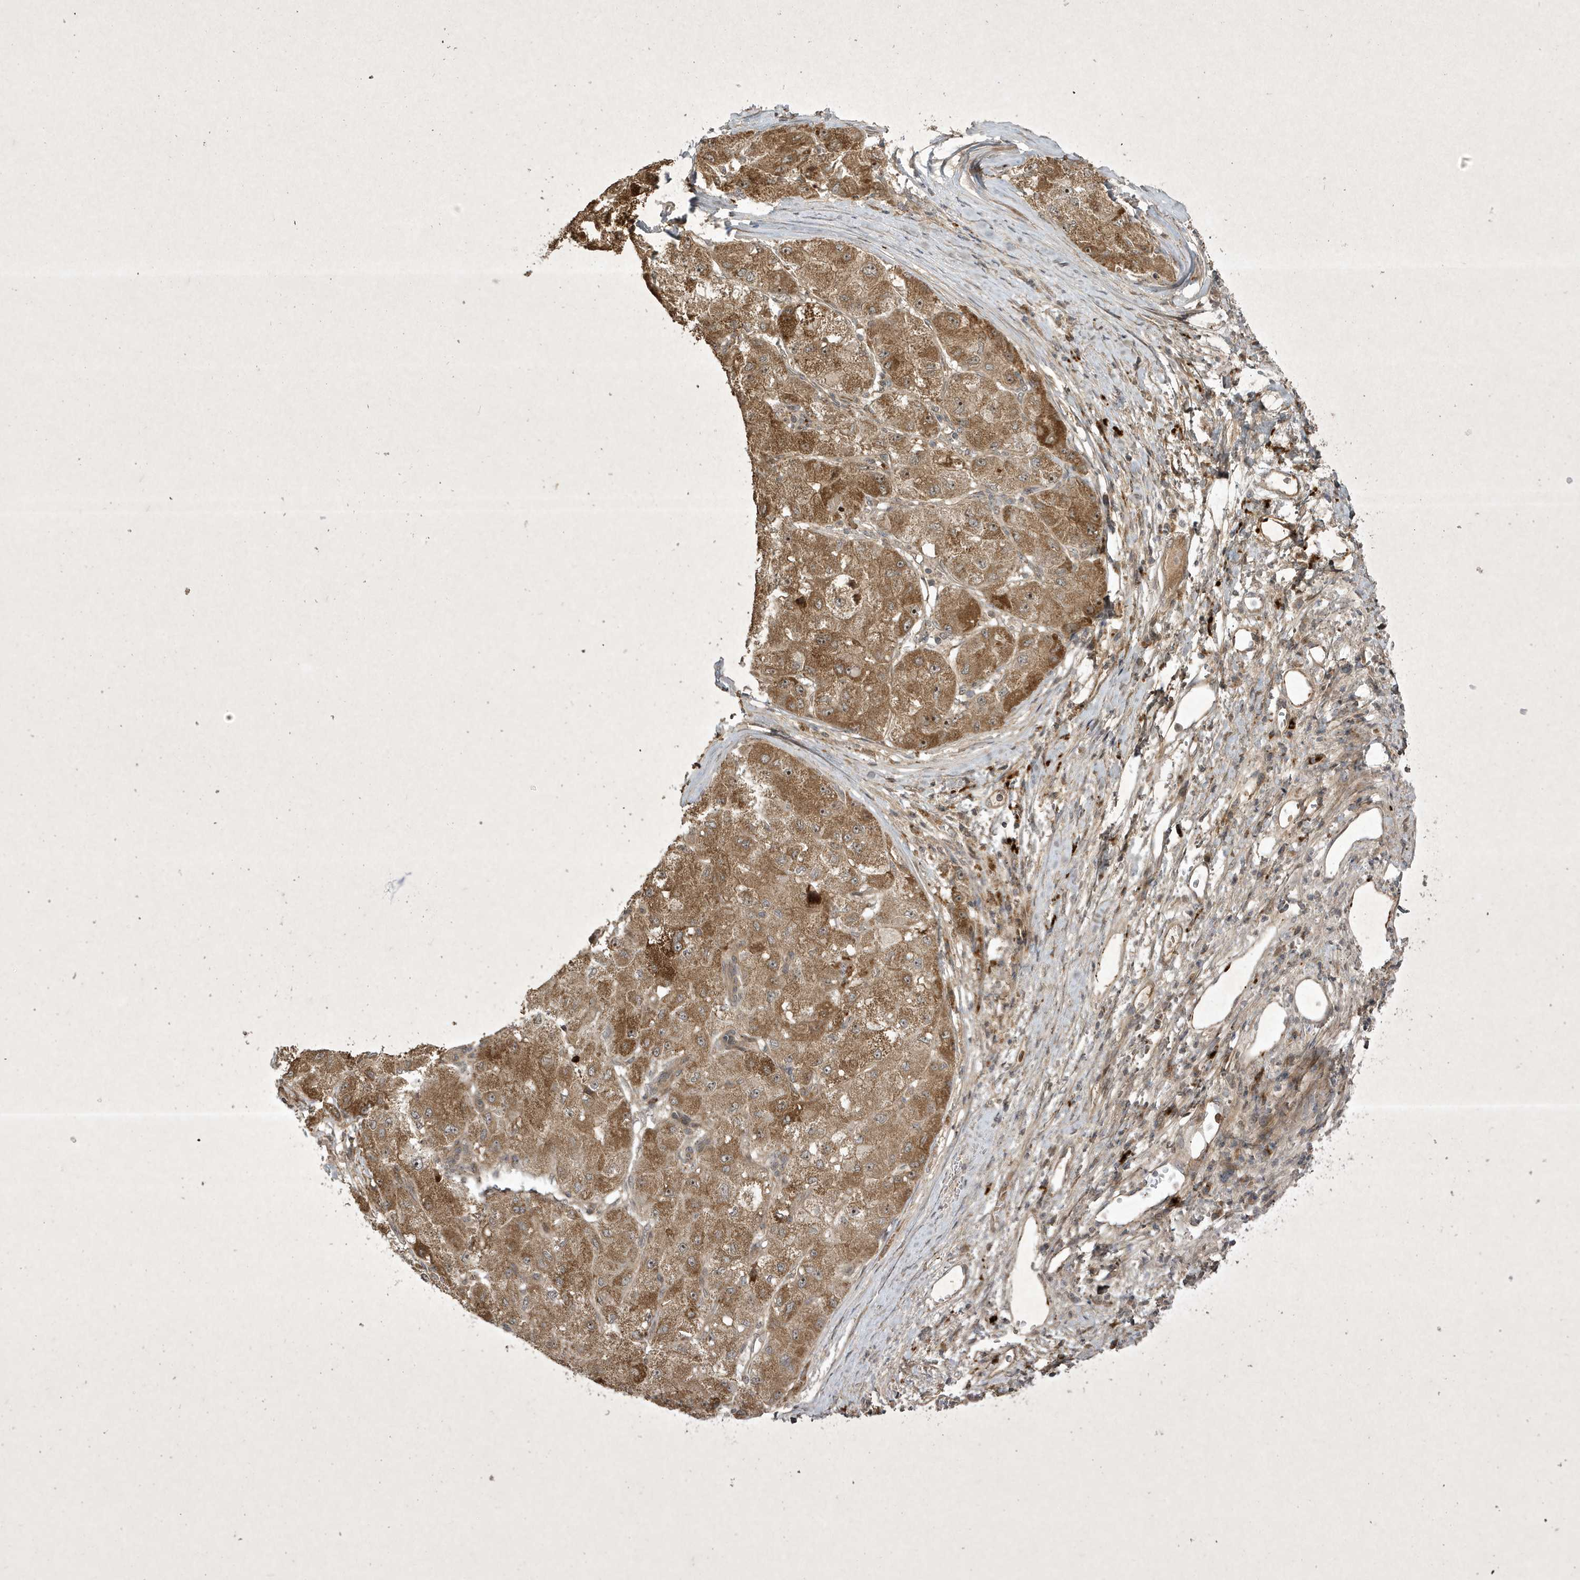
{"staining": {"intensity": "moderate", "quantity": ">75%", "location": "cytoplasmic/membranous"}, "tissue": "liver cancer", "cell_type": "Tumor cells", "image_type": "cancer", "snomed": [{"axis": "morphology", "description": "Carcinoma, Hepatocellular, NOS"}, {"axis": "topography", "description": "Liver"}], "caption": "A brown stain shows moderate cytoplasmic/membranous expression of a protein in human liver cancer tumor cells.", "gene": "FAM83C", "patient": {"sex": "male", "age": 80}}